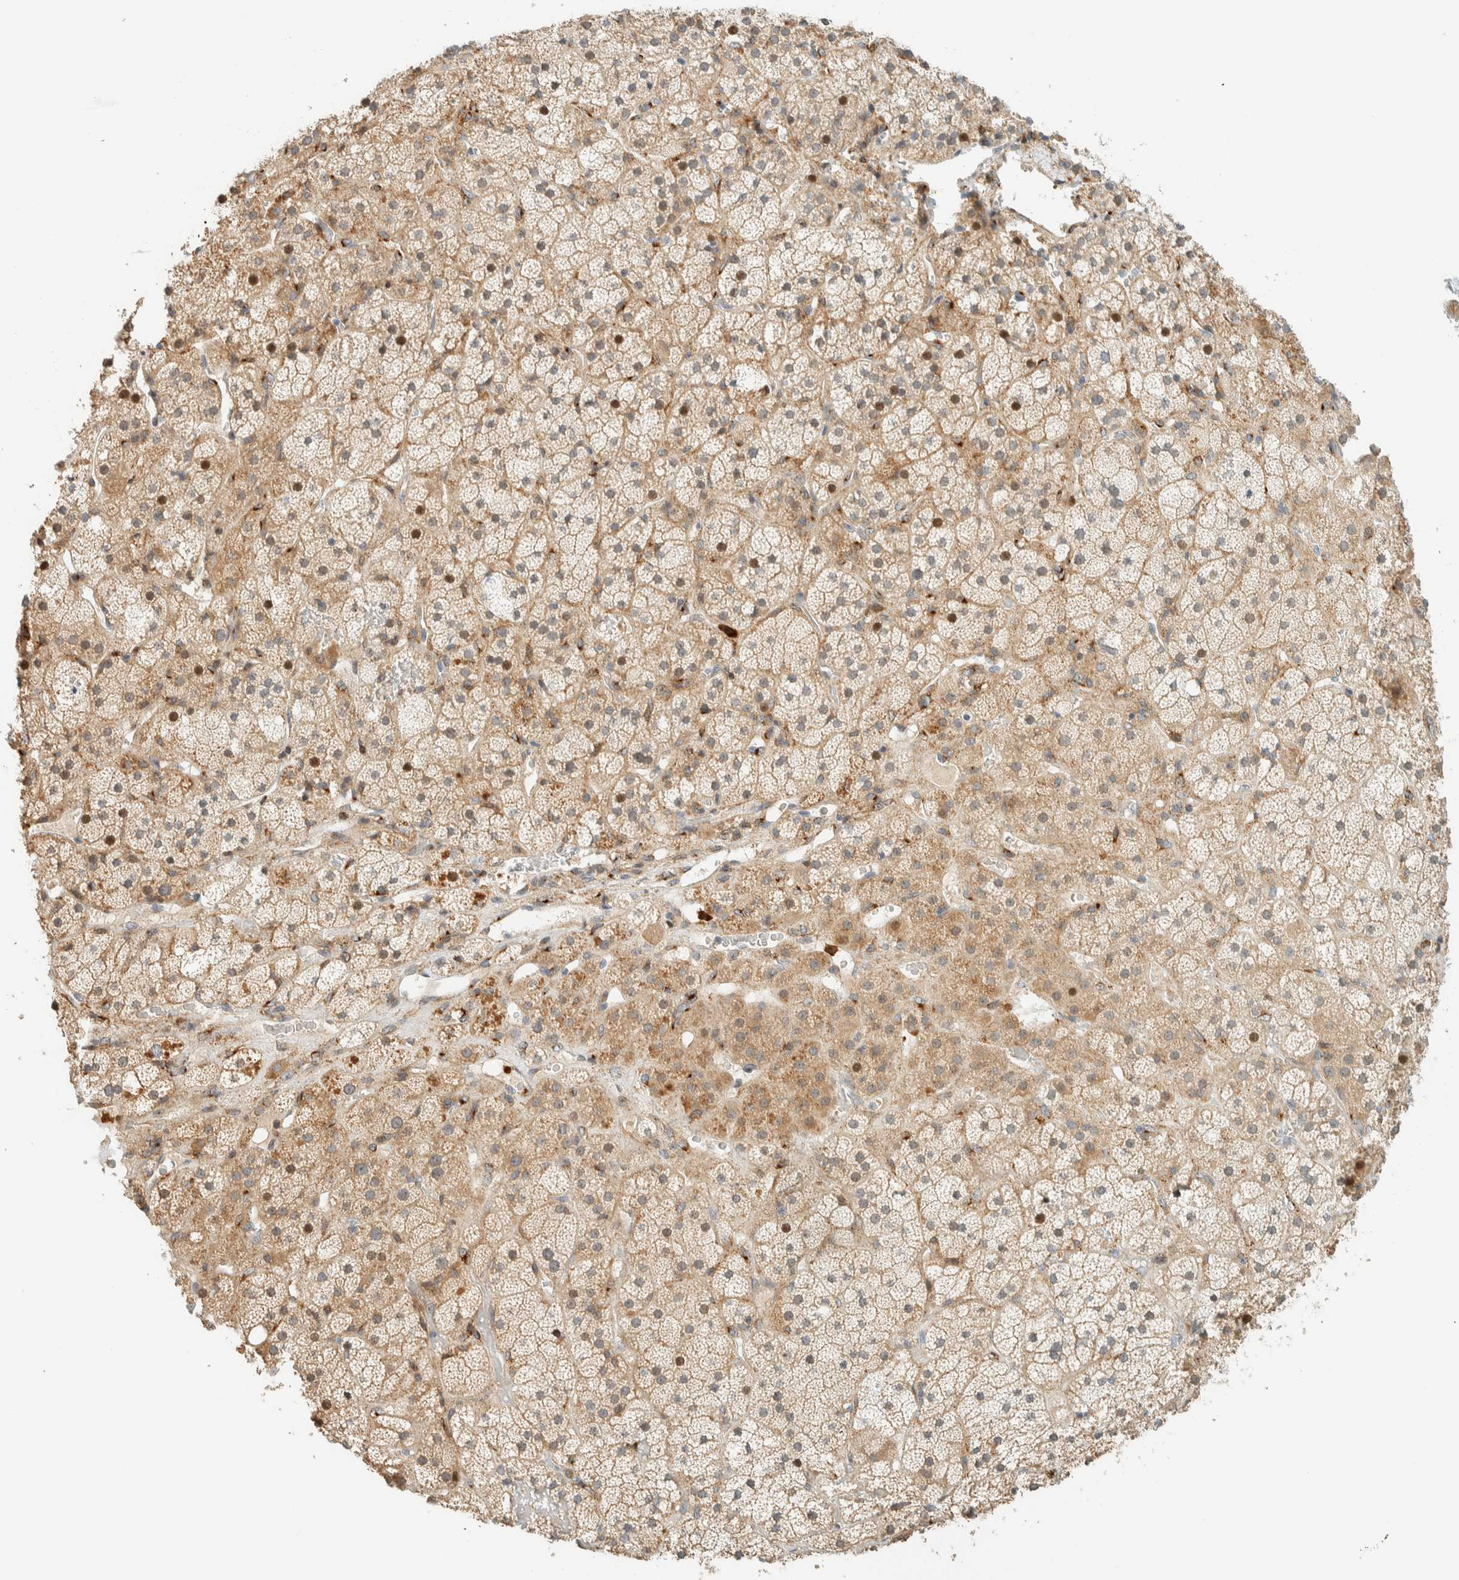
{"staining": {"intensity": "moderate", "quantity": ">75%", "location": "cytoplasmic/membranous,nuclear"}, "tissue": "adrenal gland", "cell_type": "Glandular cells", "image_type": "normal", "snomed": [{"axis": "morphology", "description": "Normal tissue, NOS"}, {"axis": "topography", "description": "Adrenal gland"}], "caption": "A photomicrograph of adrenal gland stained for a protein shows moderate cytoplasmic/membranous,nuclear brown staining in glandular cells. The staining was performed using DAB (3,3'-diaminobenzidine) to visualize the protein expression in brown, while the nuclei were stained in blue with hematoxylin (Magnification: 20x).", "gene": "CCDC171", "patient": {"sex": "male", "age": 57}}